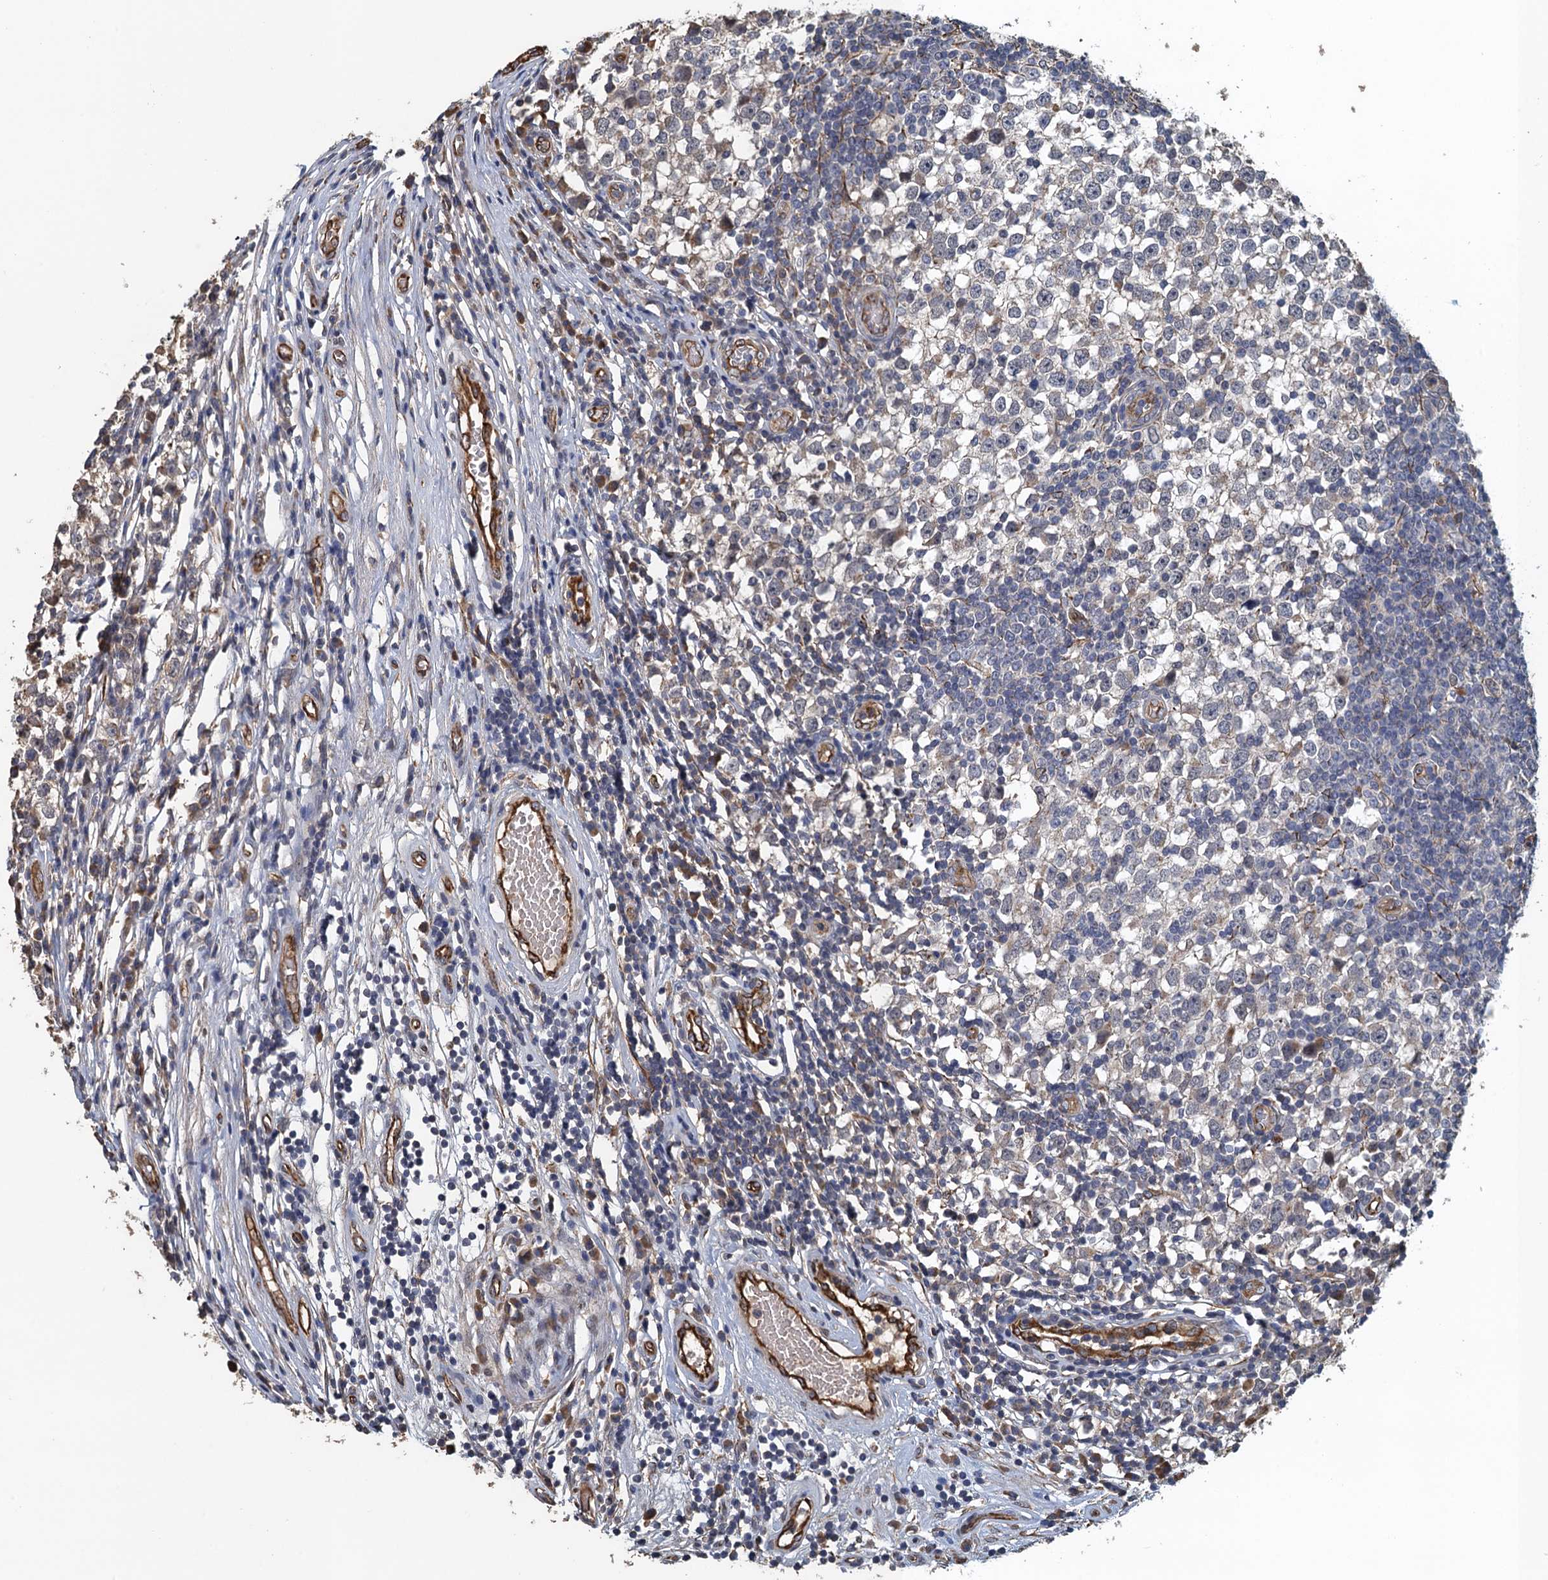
{"staining": {"intensity": "negative", "quantity": "none", "location": "none"}, "tissue": "testis cancer", "cell_type": "Tumor cells", "image_type": "cancer", "snomed": [{"axis": "morphology", "description": "Seminoma, NOS"}, {"axis": "topography", "description": "Testis"}], "caption": "Testis seminoma was stained to show a protein in brown. There is no significant expression in tumor cells.", "gene": "ACSBG1", "patient": {"sex": "male", "age": 65}}